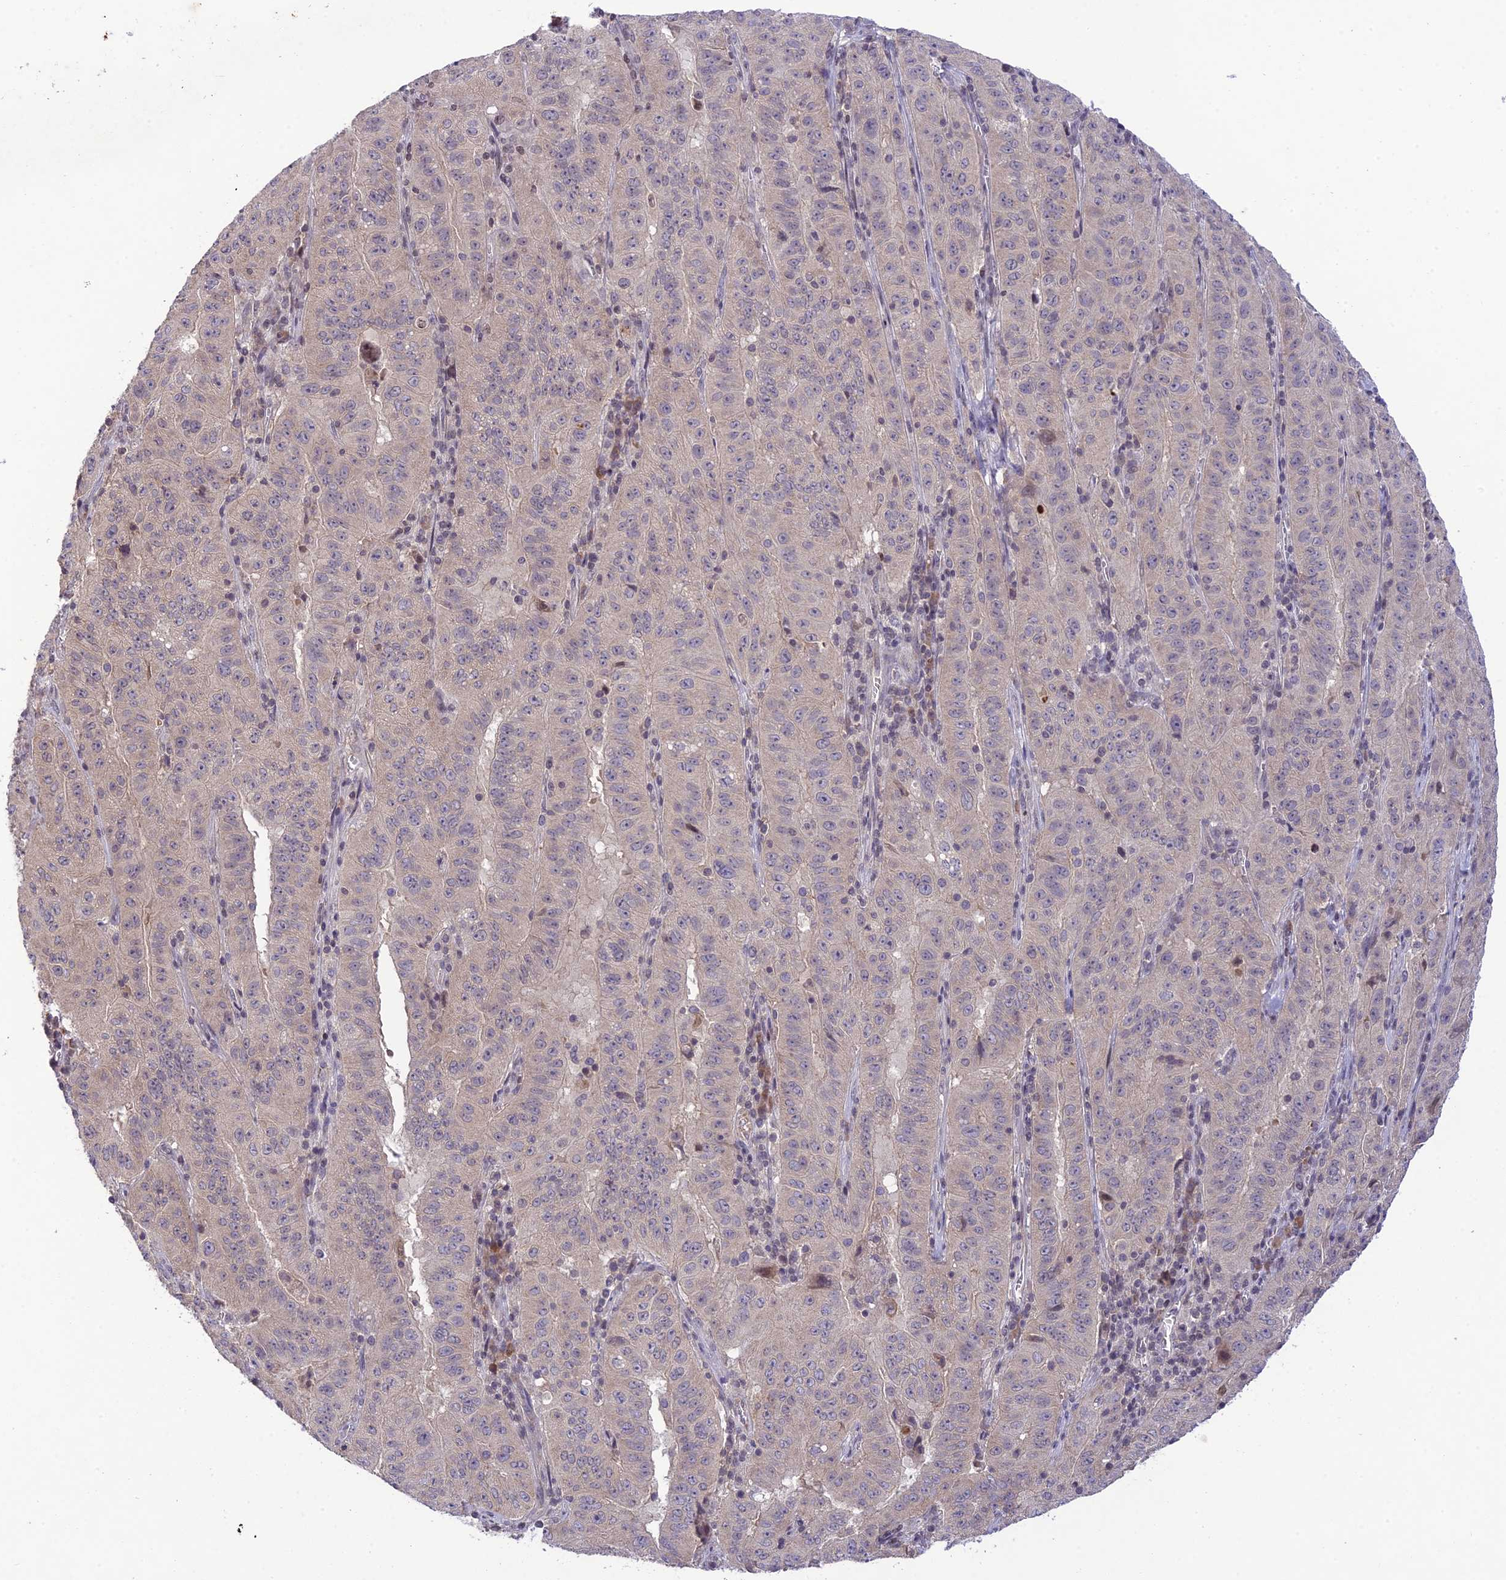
{"staining": {"intensity": "negative", "quantity": "none", "location": "none"}, "tissue": "pancreatic cancer", "cell_type": "Tumor cells", "image_type": "cancer", "snomed": [{"axis": "morphology", "description": "Adenocarcinoma, NOS"}, {"axis": "topography", "description": "Pancreas"}], "caption": "Immunohistochemistry micrograph of neoplastic tissue: human pancreatic cancer (adenocarcinoma) stained with DAB (3,3'-diaminobenzidine) demonstrates no significant protein positivity in tumor cells. (DAB immunohistochemistry (IHC), high magnification).", "gene": "TEKT1", "patient": {"sex": "male", "age": 63}}